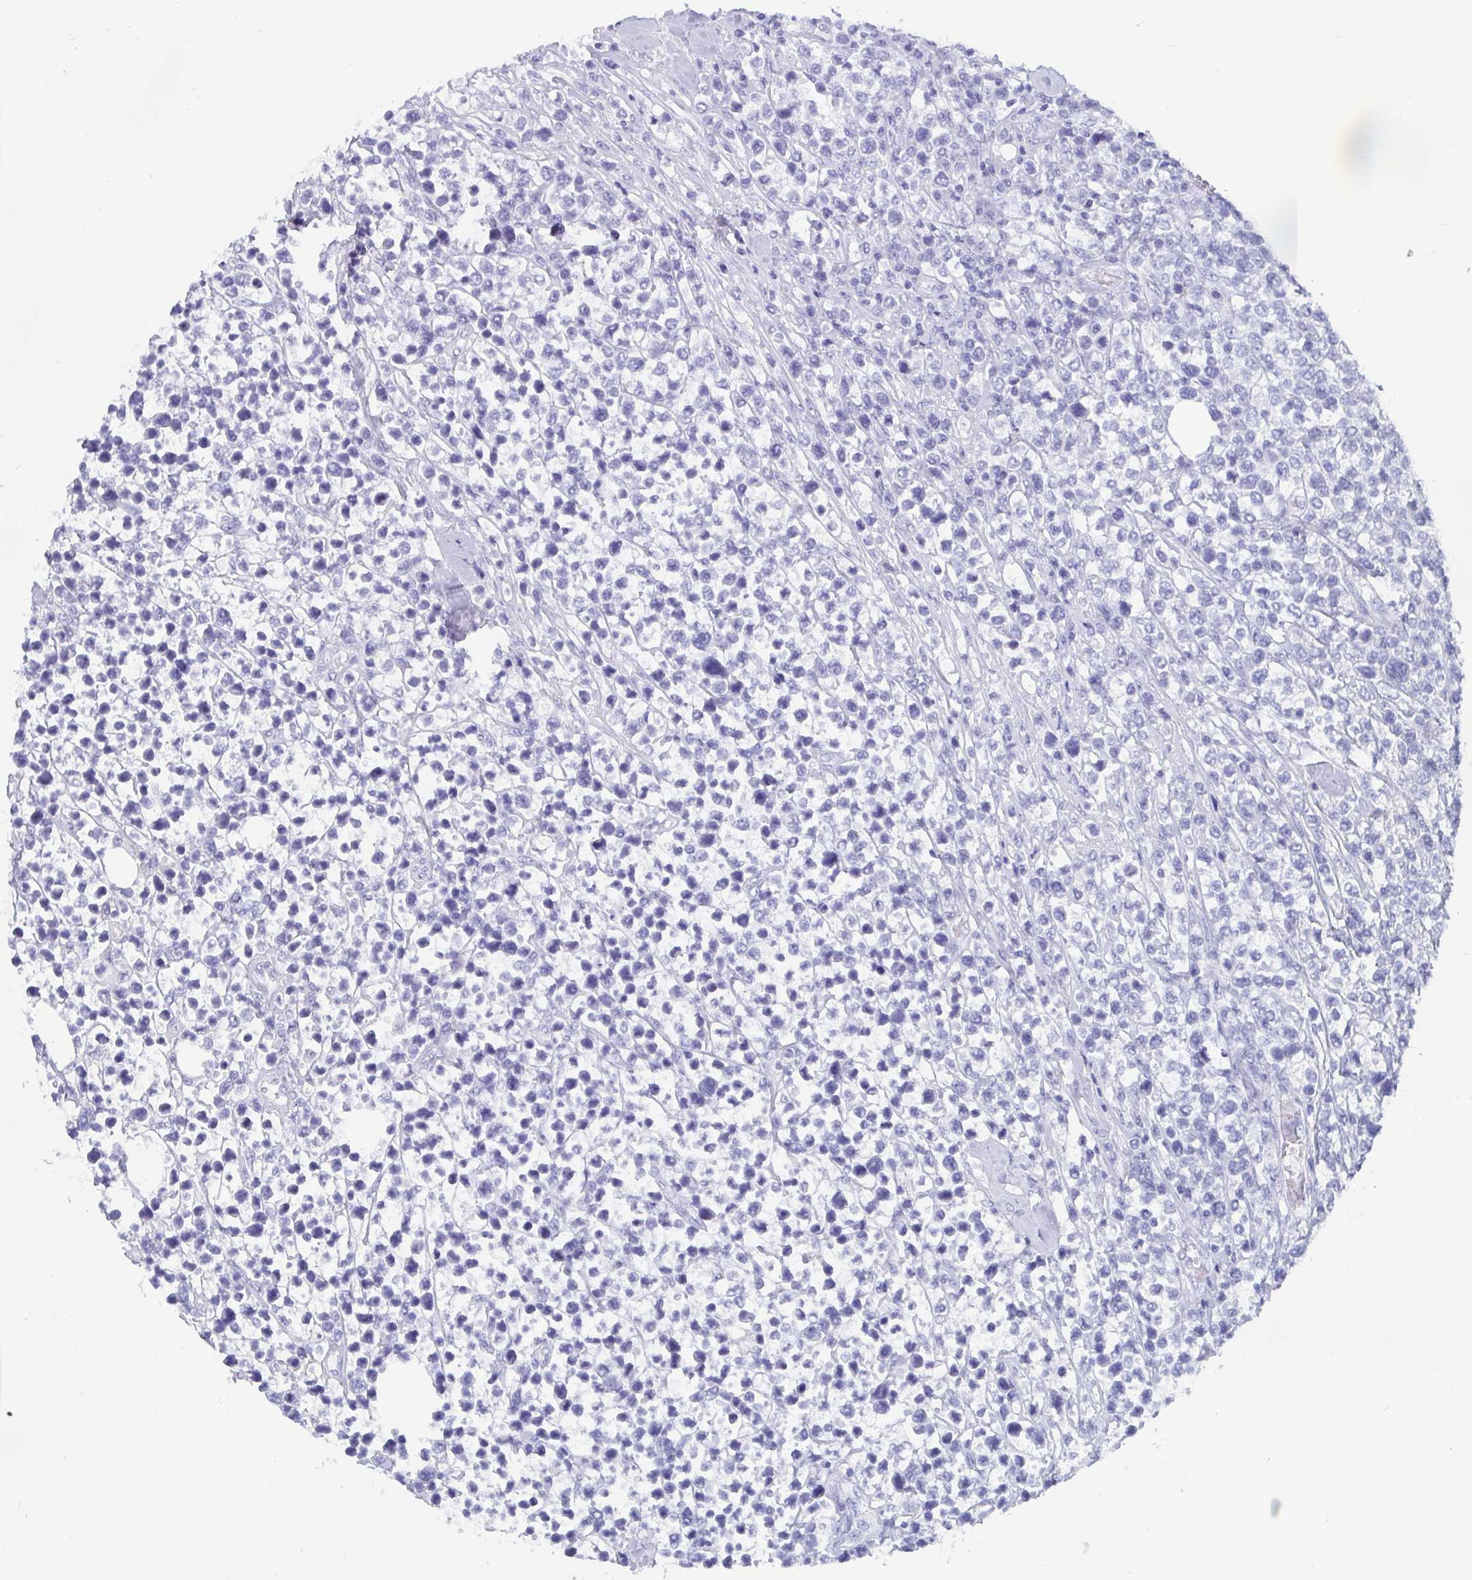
{"staining": {"intensity": "negative", "quantity": "none", "location": "none"}, "tissue": "lymphoma", "cell_type": "Tumor cells", "image_type": "cancer", "snomed": [{"axis": "morphology", "description": "Malignant lymphoma, non-Hodgkin's type, High grade"}, {"axis": "topography", "description": "Soft tissue"}], "caption": "An immunohistochemistry (IHC) histopathology image of lymphoma is shown. There is no staining in tumor cells of lymphoma.", "gene": "SCGN", "patient": {"sex": "female", "age": 56}}